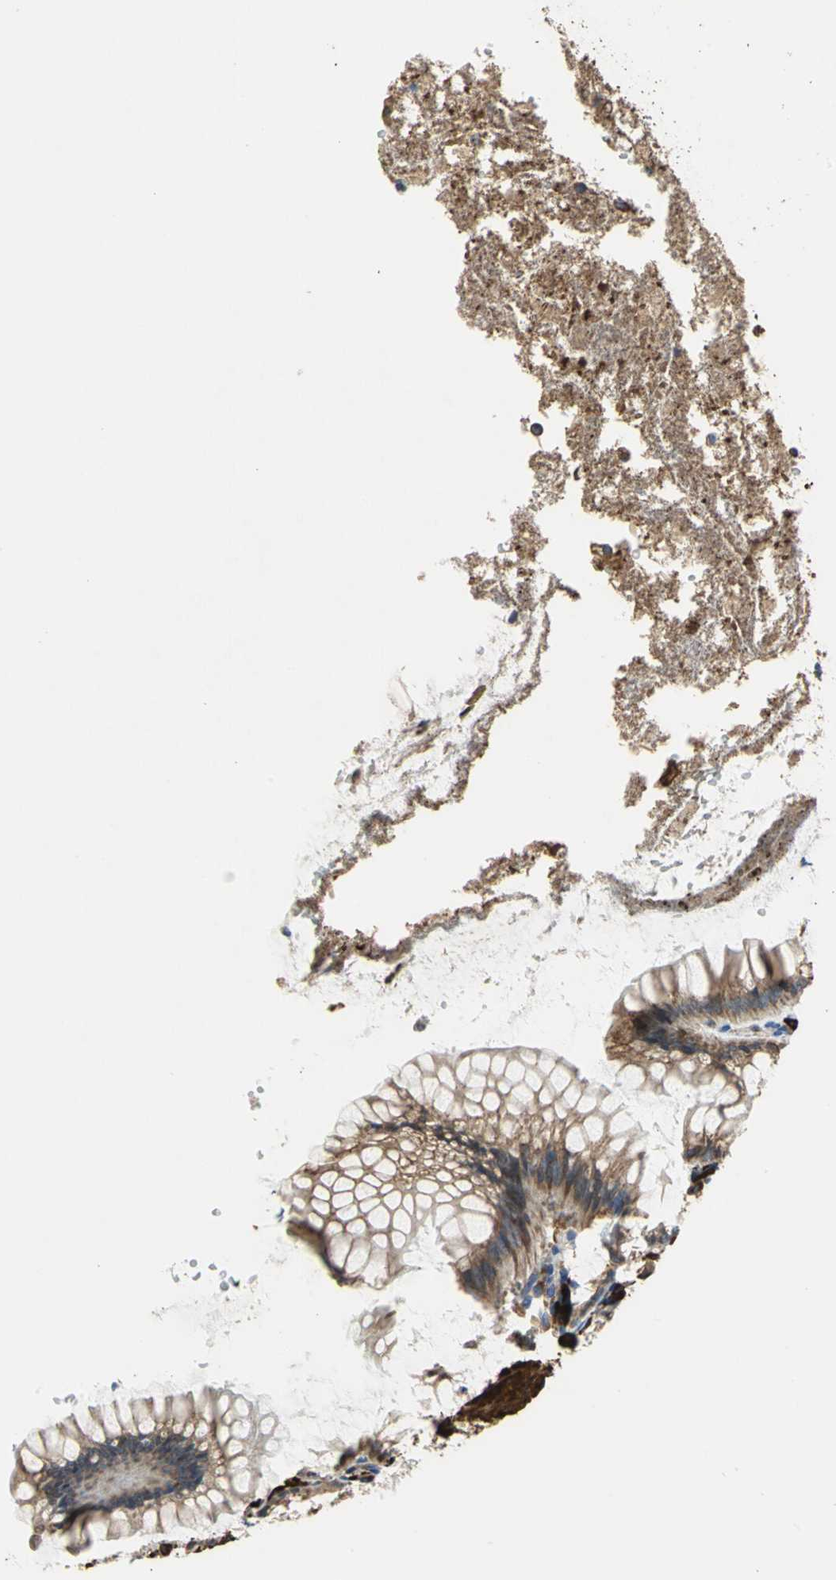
{"staining": {"intensity": "weak", "quantity": ">75%", "location": "cytoplasmic/membranous"}, "tissue": "colon", "cell_type": "Endothelial cells", "image_type": "normal", "snomed": [{"axis": "morphology", "description": "Normal tissue, NOS"}, {"axis": "topography", "description": "Colon"}], "caption": "Colon stained with DAB (3,3'-diaminobenzidine) immunohistochemistry shows low levels of weak cytoplasmic/membranous positivity in about >75% of endothelial cells.", "gene": "SDF2L1", "patient": {"sex": "female", "age": 46}}